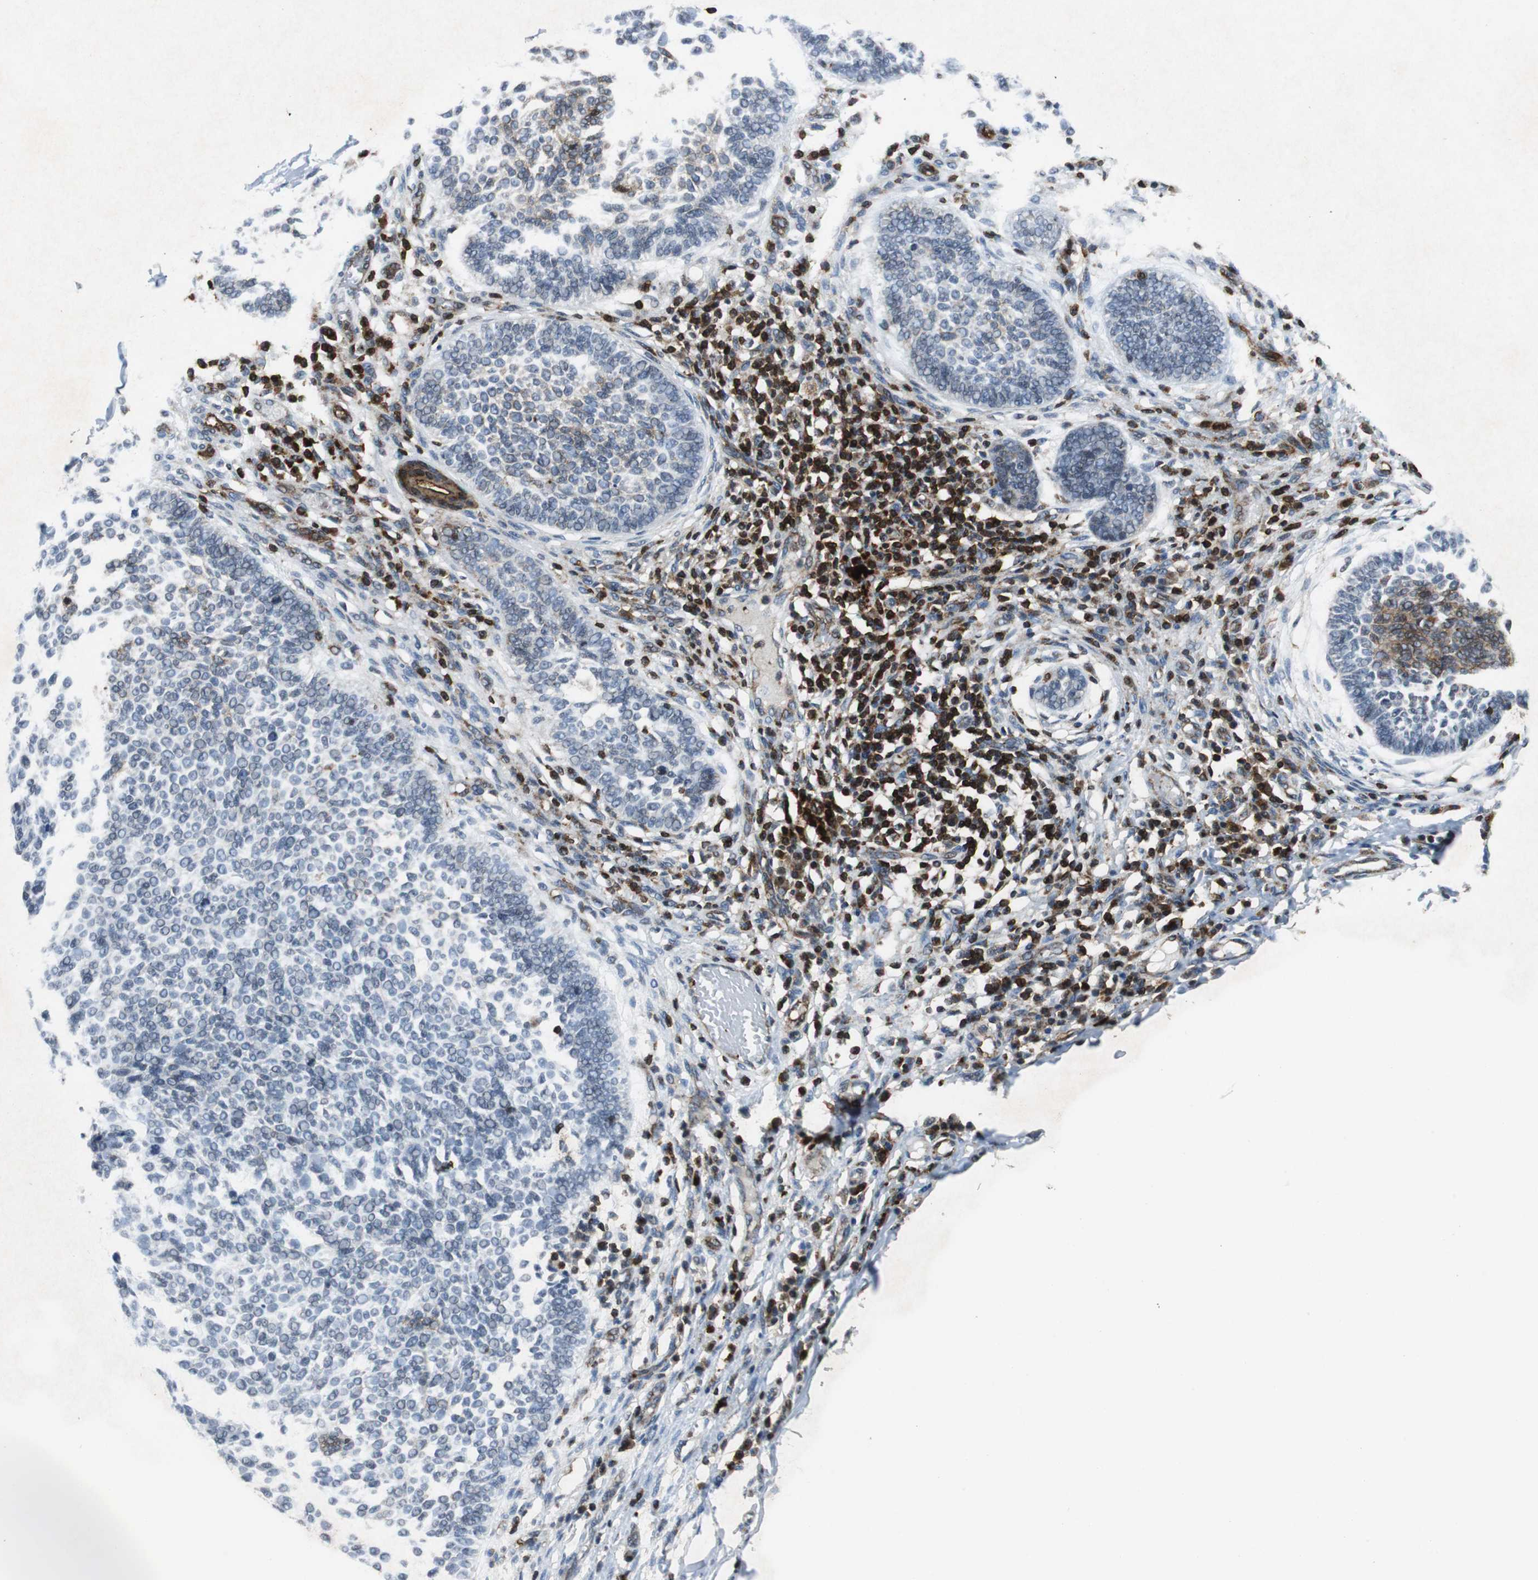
{"staining": {"intensity": "strong", "quantity": "<25%", "location": "cytoplasmic/membranous"}, "tissue": "skin cancer", "cell_type": "Tumor cells", "image_type": "cancer", "snomed": [{"axis": "morphology", "description": "Normal tissue, NOS"}, {"axis": "morphology", "description": "Basal cell carcinoma"}, {"axis": "topography", "description": "Skin"}], "caption": "DAB immunohistochemical staining of skin cancer (basal cell carcinoma) reveals strong cytoplasmic/membranous protein staining in approximately <25% of tumor cells.", "gene": "TUBA4A", "patient": {"sex": "male", "age": 87}}